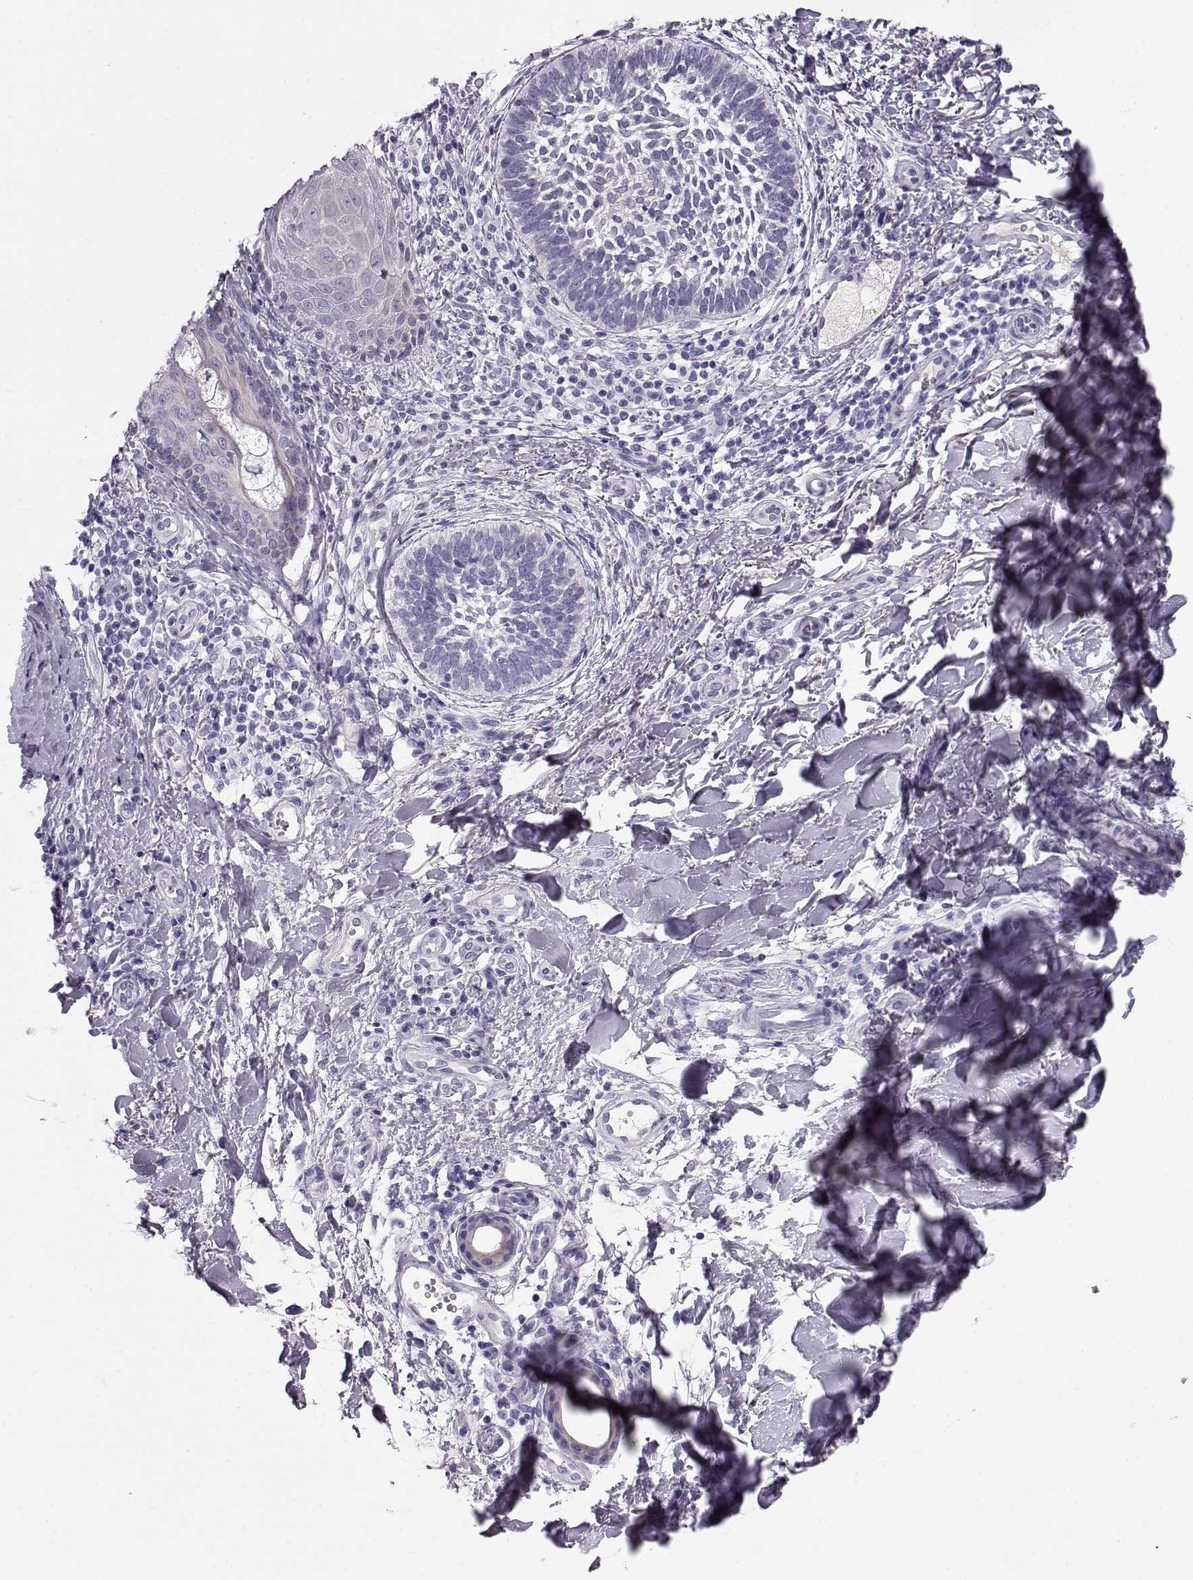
{"staining": {"intensity": "negative", "quantity": "none", "location": "none"}, "tissue": "skin cancer", "cell_type": "Tumor cells", "image_type": "cancer", "snomed": [{"axis": "morphology", "description": "Normal tissue, NOS"}, {"axis": "morphology", "description": "Basal cell carcinoma"}, {"axis": "topography", "description": "Skin"}], "caption": "Immunohistochemistry (IHC) of human basal cell carcinoma (skin) reveals no positivity in tumor cells.", "gene": "GPR26", "patient": {"sex": "male", "age": 46}}